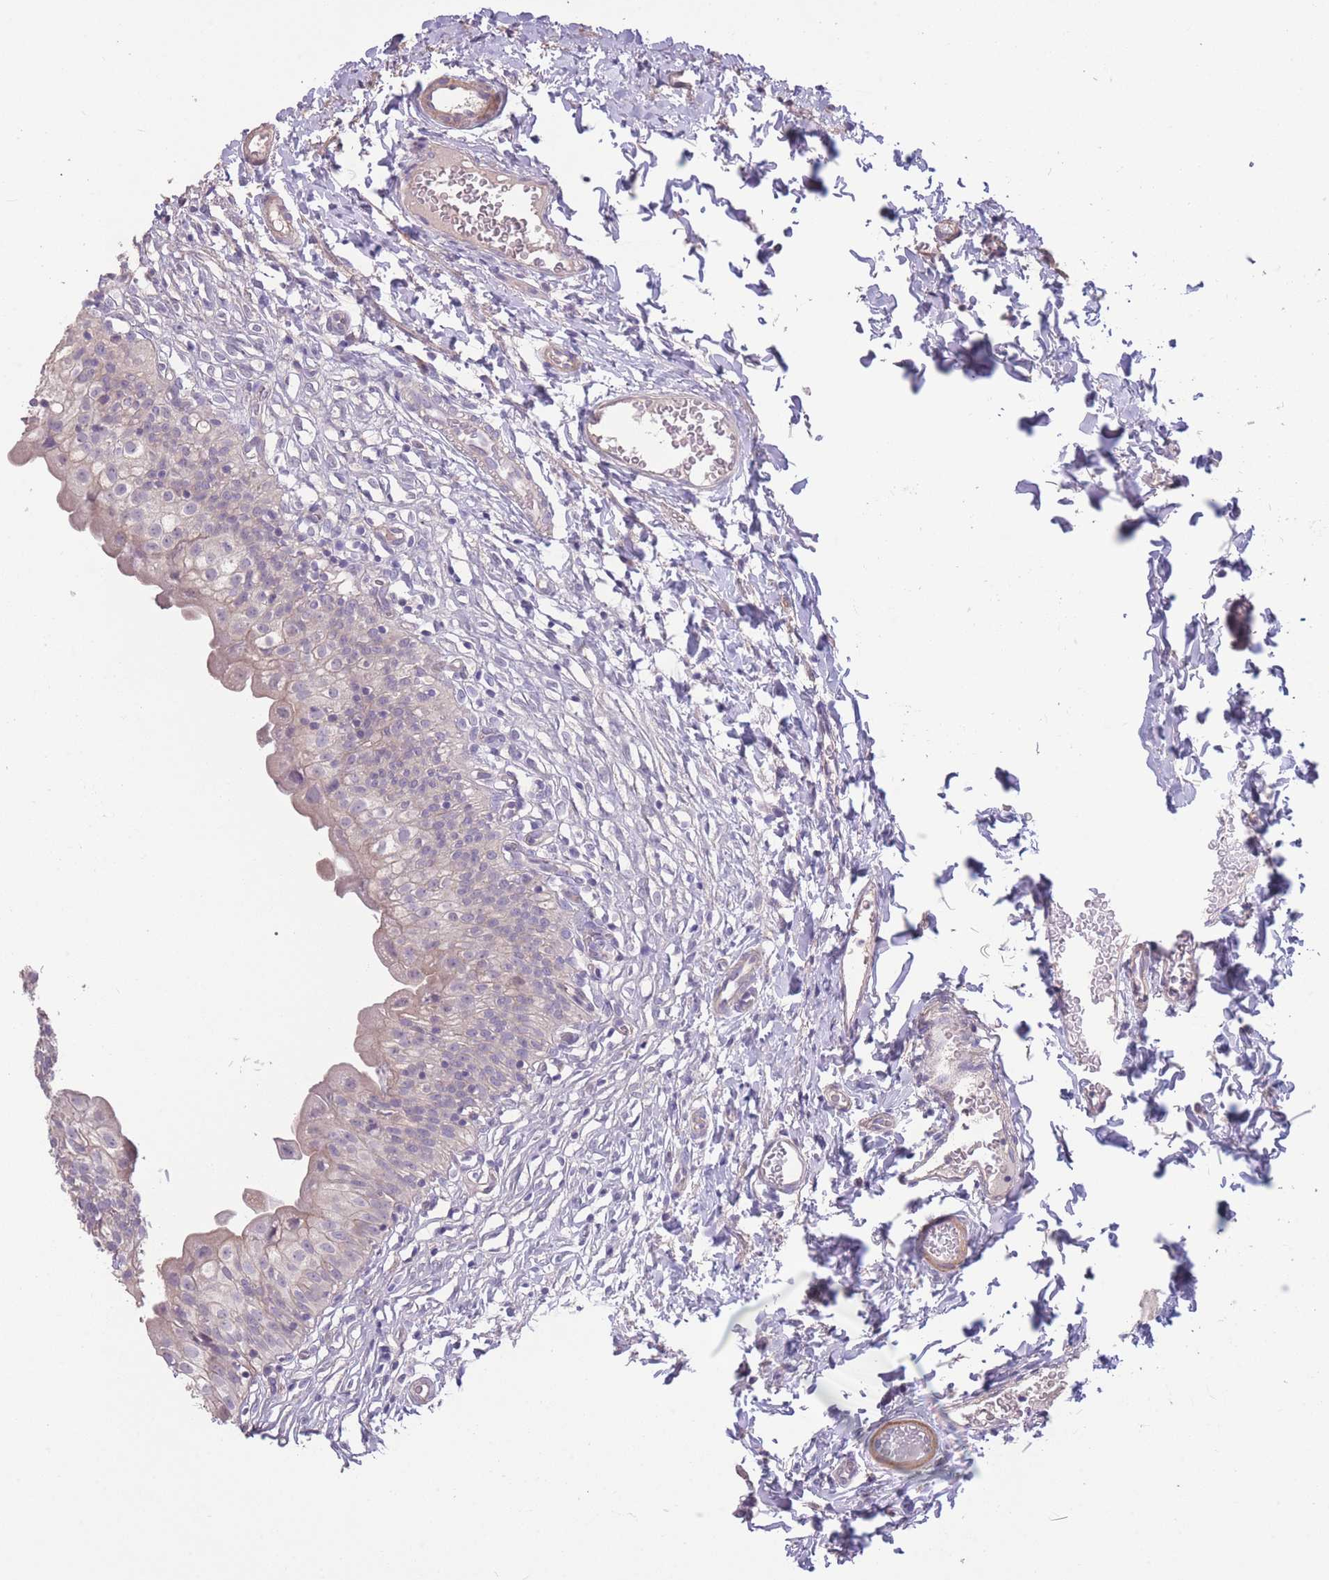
{"staining": {"intensity": "negative", "quantity": "none", "location": "none"}, "tissue": "urinary bladder", "cell_type": "Urothelial cells", "image_type": "normal", "snomed": [{"axis": "morphology", "description": "Normal tissue, NOS"}, {"axis": "topography", "description": "Urinary bladder"}], "caption": "Photomicrograph shows no protein positivity in urothelial cells of normal urinary bladder. (DAB IHC visualized using brightfield microscopy, high magnification).", "gene": "RSPH10B2", "patient": {"sex": "male", "age": 55}}